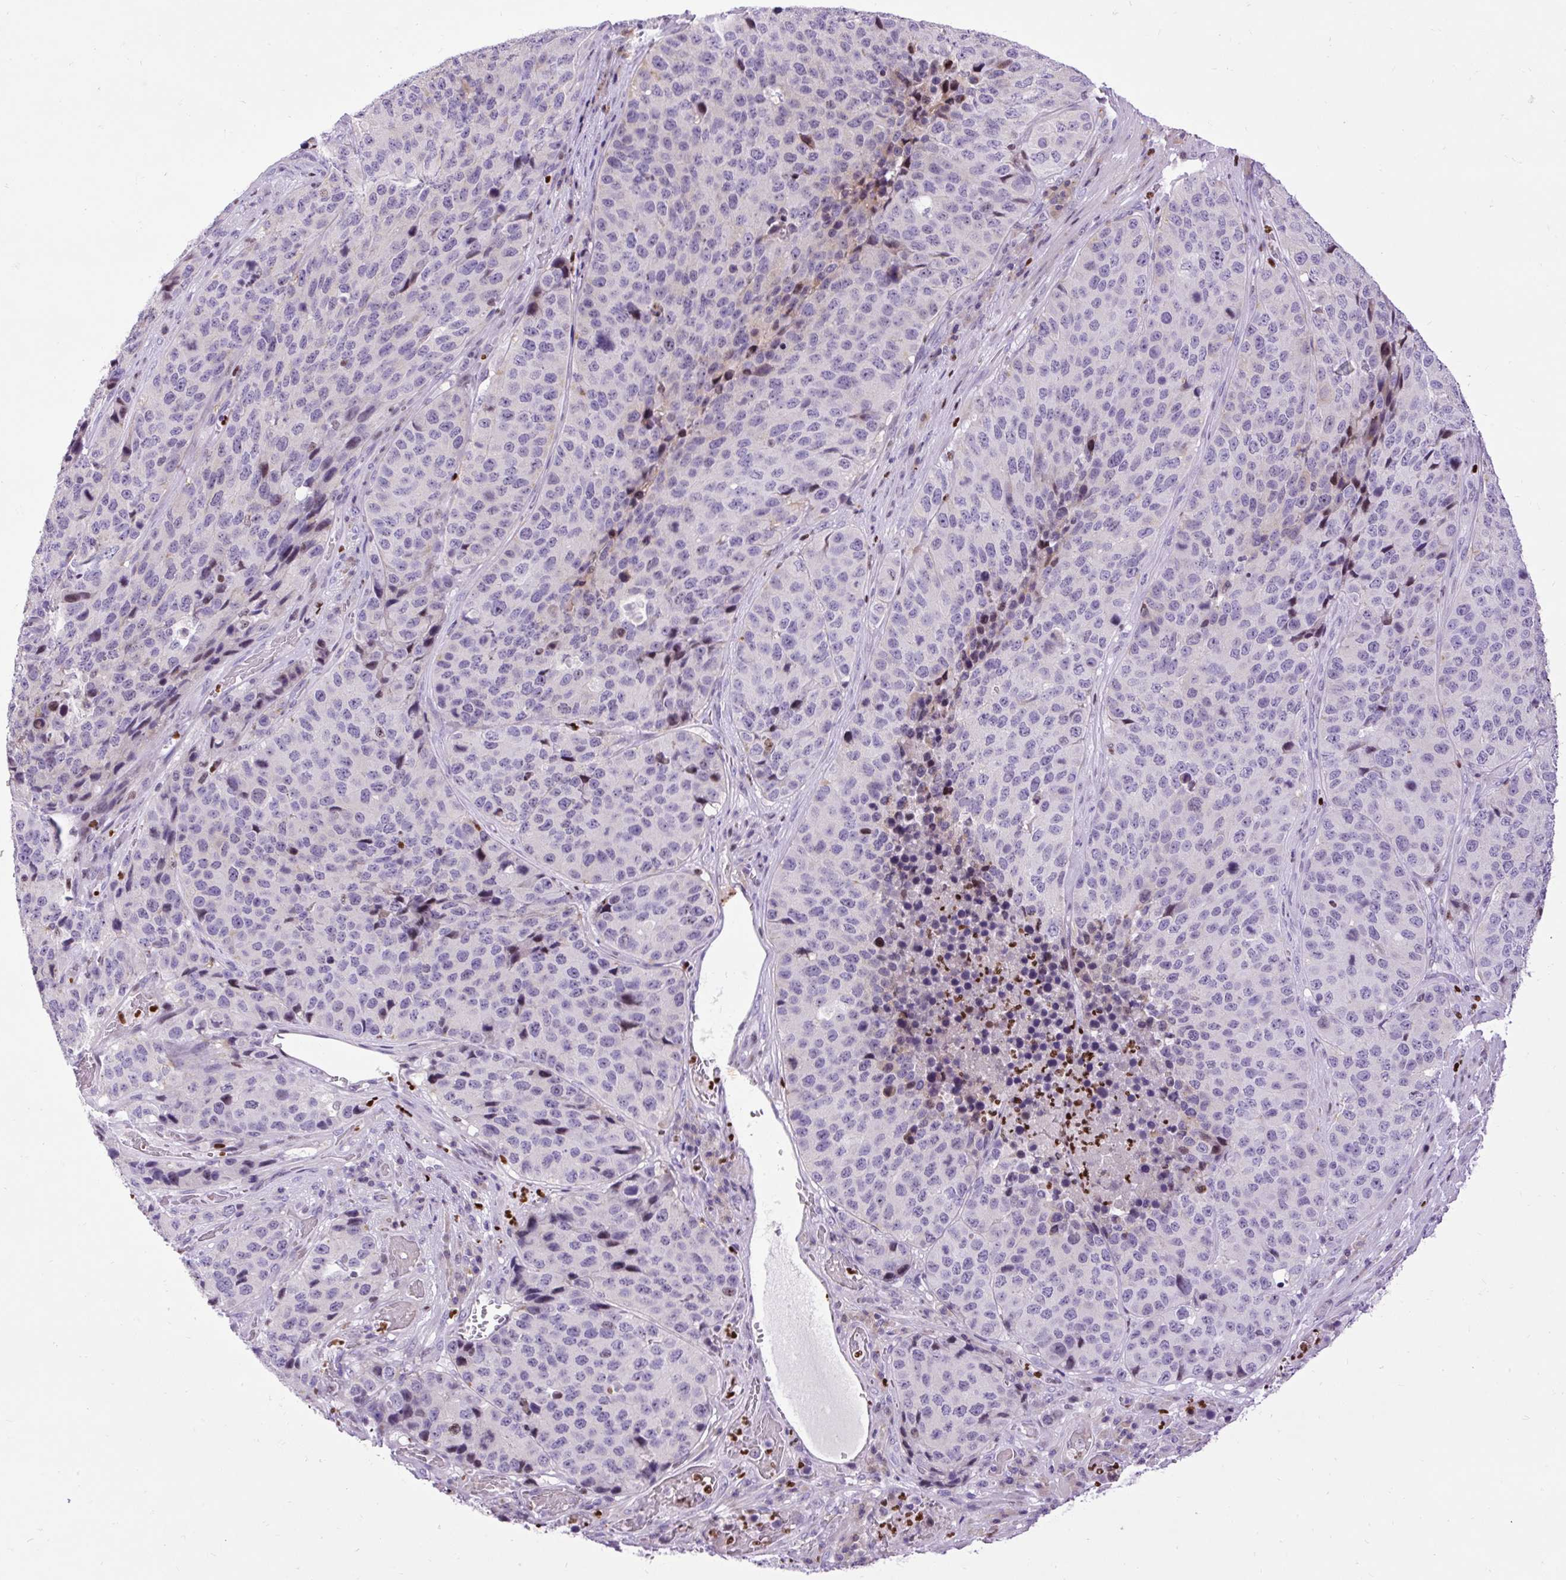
{"staining": {"intensity": "negative", "quantity": "none", "location": "none"}, "tissue": "stomach cancer", "cell_type": "Tumor cells", "image_type": "cancer", "snomed": [{"axis": "morphology", "description": "Adenocarcinoma, NOS"}, {"axis": "topography", "description": "Stomach"}], "caption": "Immunohistochemistry histopathology image of human stomach adenocarcinoma stained for a protein (brown), which exhibits no staining in tumor cells.", "gene": "SPC24", "patient": {"sex": "male", "age": 71}}